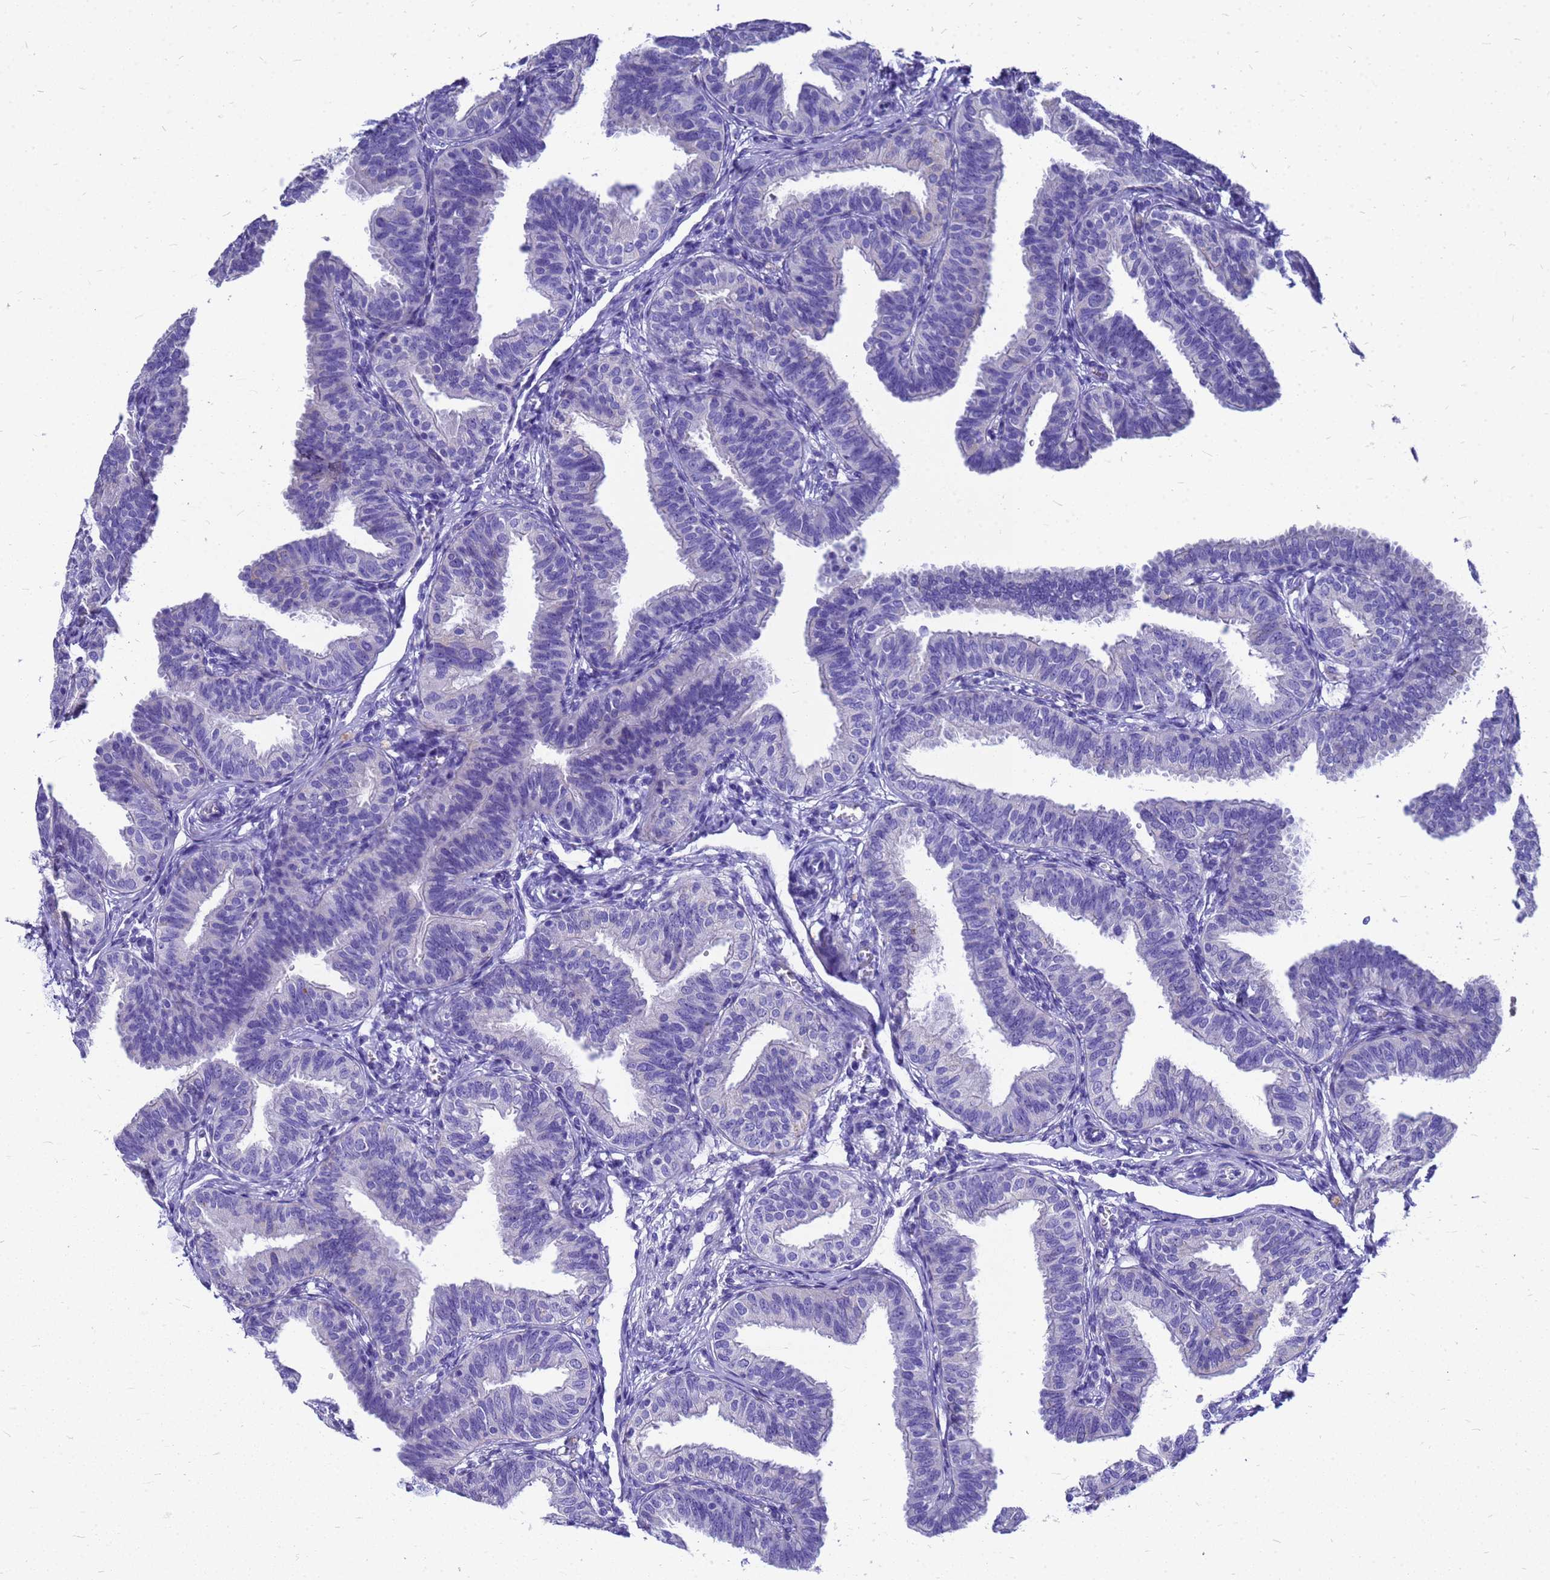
{"staining": {"intensity": "negative", "quantity": "none", "location": "none"}, "tissue": "fallopian tube", "cell_type": "Glandular cells", "image_type": "normal", "snomed": [{"axis": "morphology", "description": "Normal tissue, NOS"}, {"axis": "topography", "description": "Fallopian tube"}], "caption": "Immunohistochemical staining of normal human fallopian tube displays no significant staining in glandular cells.", "gene": "OR52E2", "patient": {"sex": "female", "age": 35}}